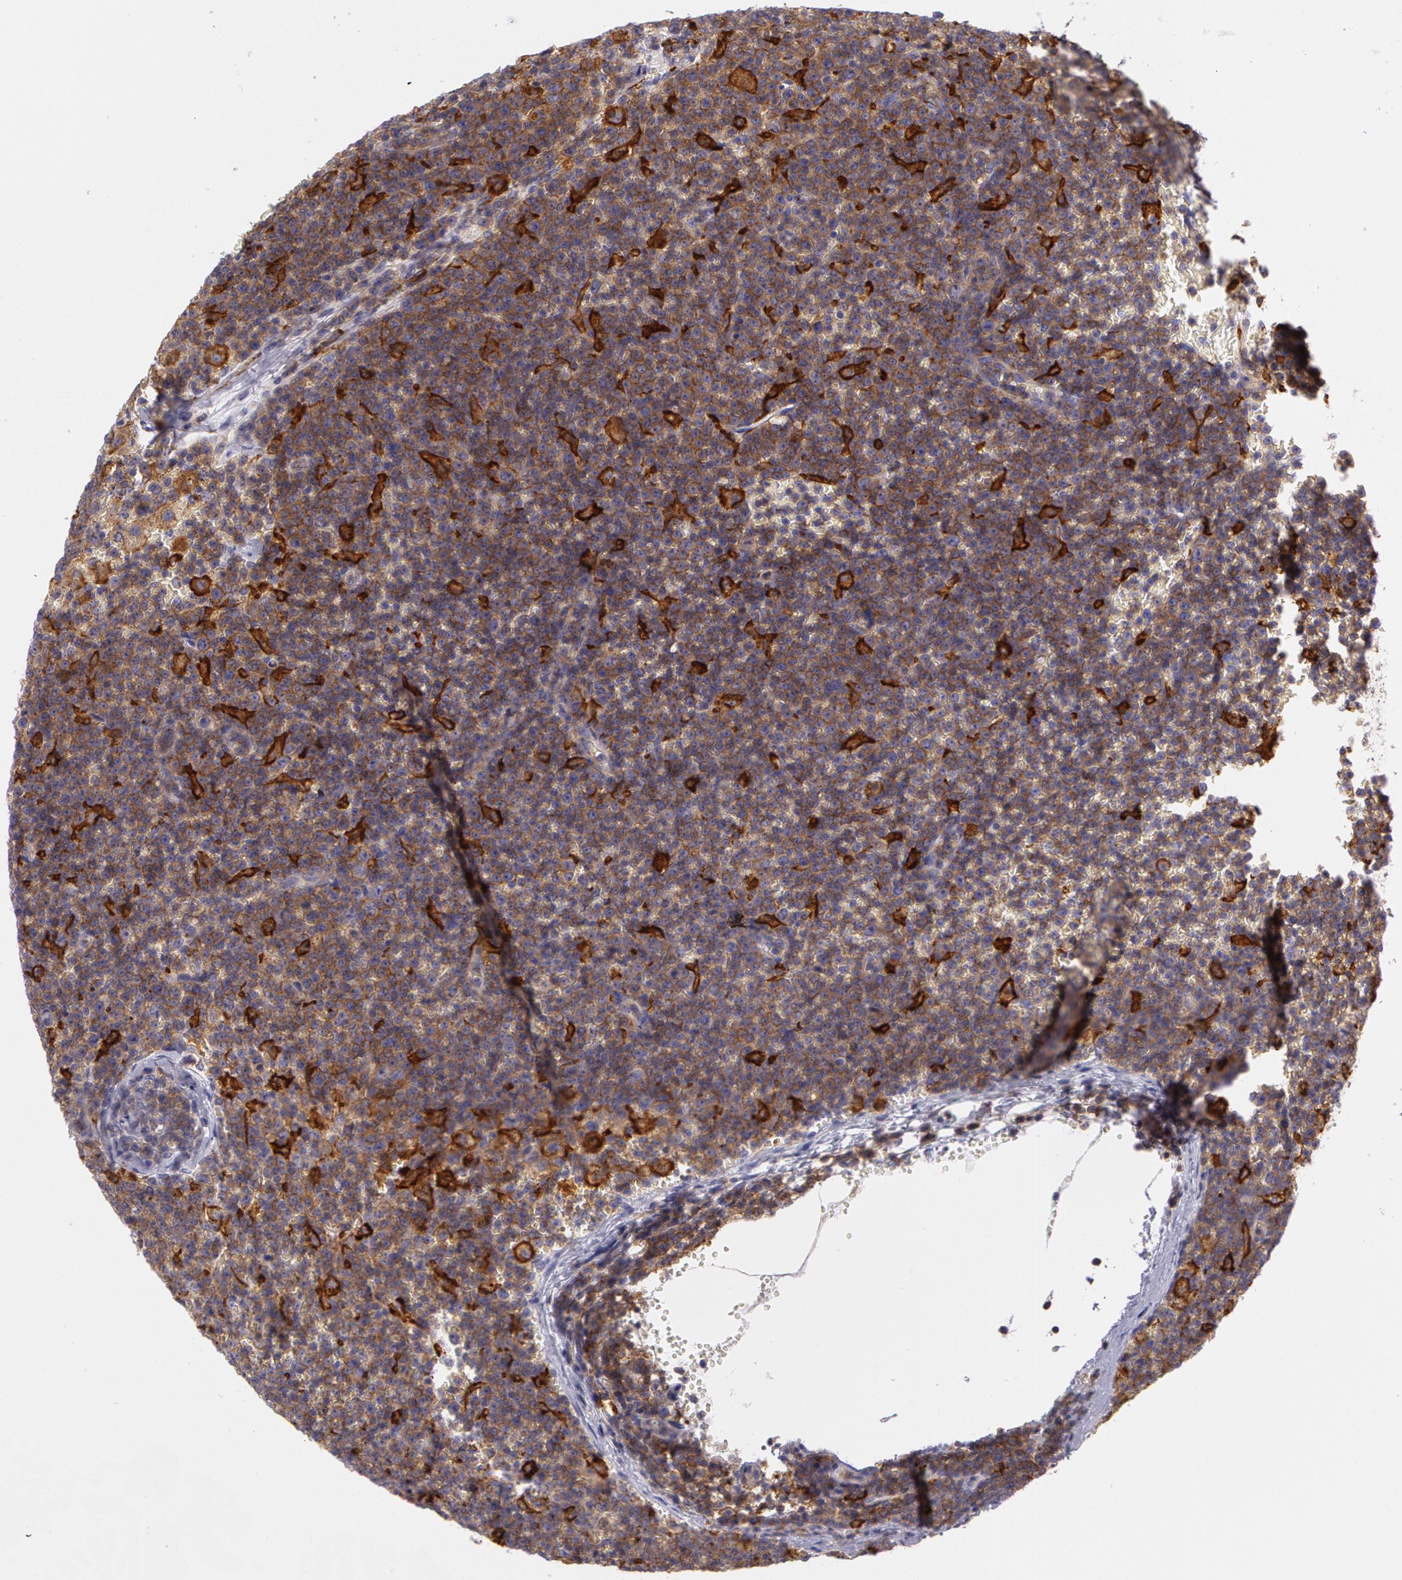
{"staining": {"intensity": "strong", "quantity": ">75%", "location": "cytoplasmic/membranous"}, "tissue": "lymphoma", "cell_type": "Tumor cells", "image_type": "cancer", "snomed": [{"axis": "morphology", "description": "Malignant lymphoma, non-Hodgkin's type, Low grade"}, {"axis": "topography", "description": "Lymph node"}], "caption": "An IHC photomicrograph of neoplastic tissue is shown. Protein staining in brown highlights strong cytoplasmic/membranous positivity in lymphoma within tumor cells.", "gene": "LY75", "patient": {"sex": "male", "age": 50}}